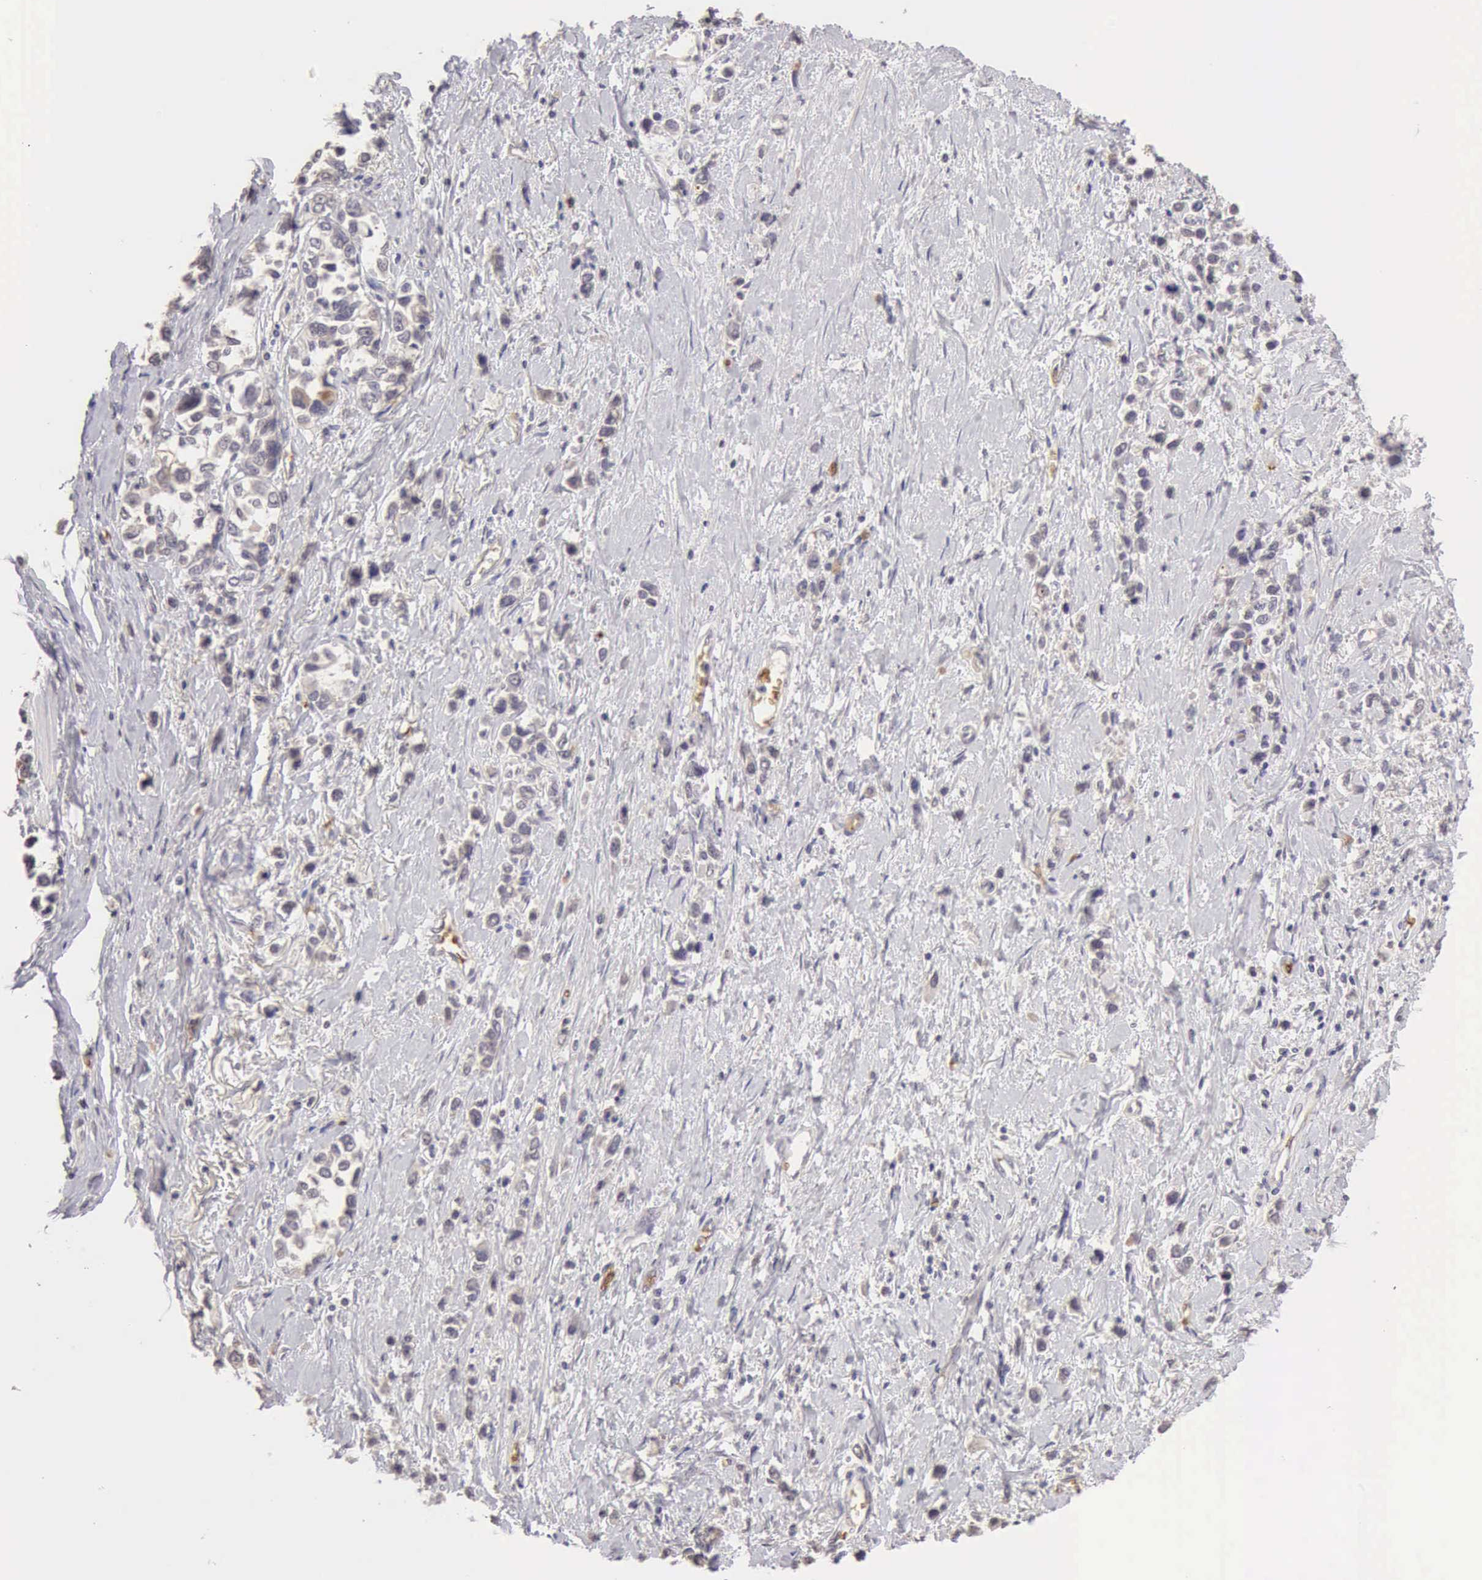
{"staining": {"intensity": "negative", "quantity": "none", "location": "none"}, "tissue": "stomach cancer", "cell_type": "Tumor cells", "image_type": "cancer", "snomed": [{"axis": "morphology", "description": "Adenocarcinoma, NOS"}, {"axis": "topography", "description": "Stomach, upper"}], "caption": "DAB (3,3'-diaminobenzidine) immunohistochemical staining of stomach adenocarcinoma displays no significant positivity in tumor cells.", "gene": "CFI", "patient": {"sex": "male", "age": 76}}